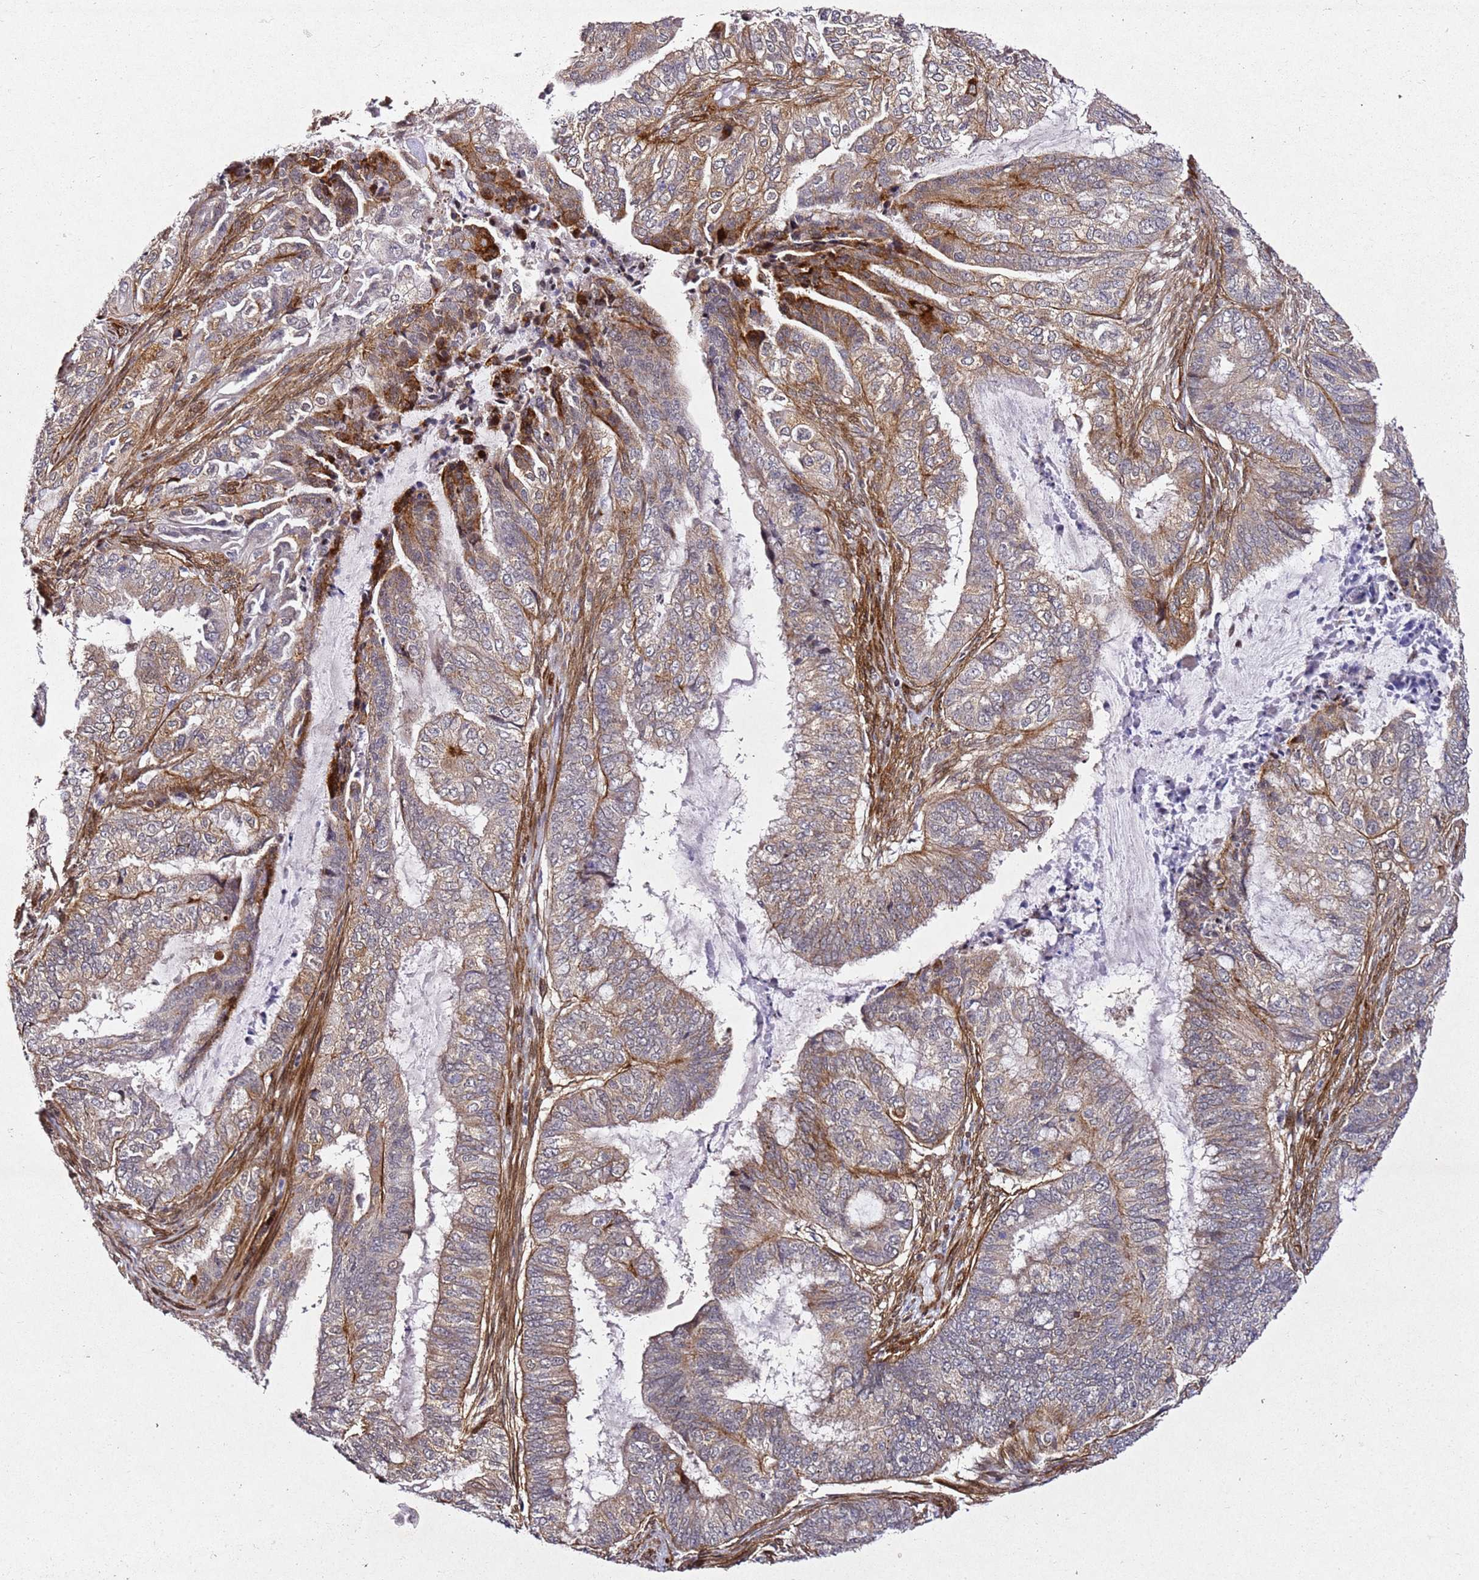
{"staining": {"intensity": "weak", "quantity": ">75%", "location": "cytoplasmic/membranous"}, "tissue": "endometrial cancer", "cell_type": "Tumor cells", "image_type": "cancer", "snomed": [{"axis": "morphology", "description": "Adenocarcinoma, NOS"}, {"axis": "topography", "description": "Endometrium"}], "caption": "Immunohistochemical staining of endometrial cancer demonstrates weak cytoplasmic/membranous protein expression in approximately >75% of tumor cells.", "gene": "ZNF296", "patient": {"sex": "female", "age": 51}}